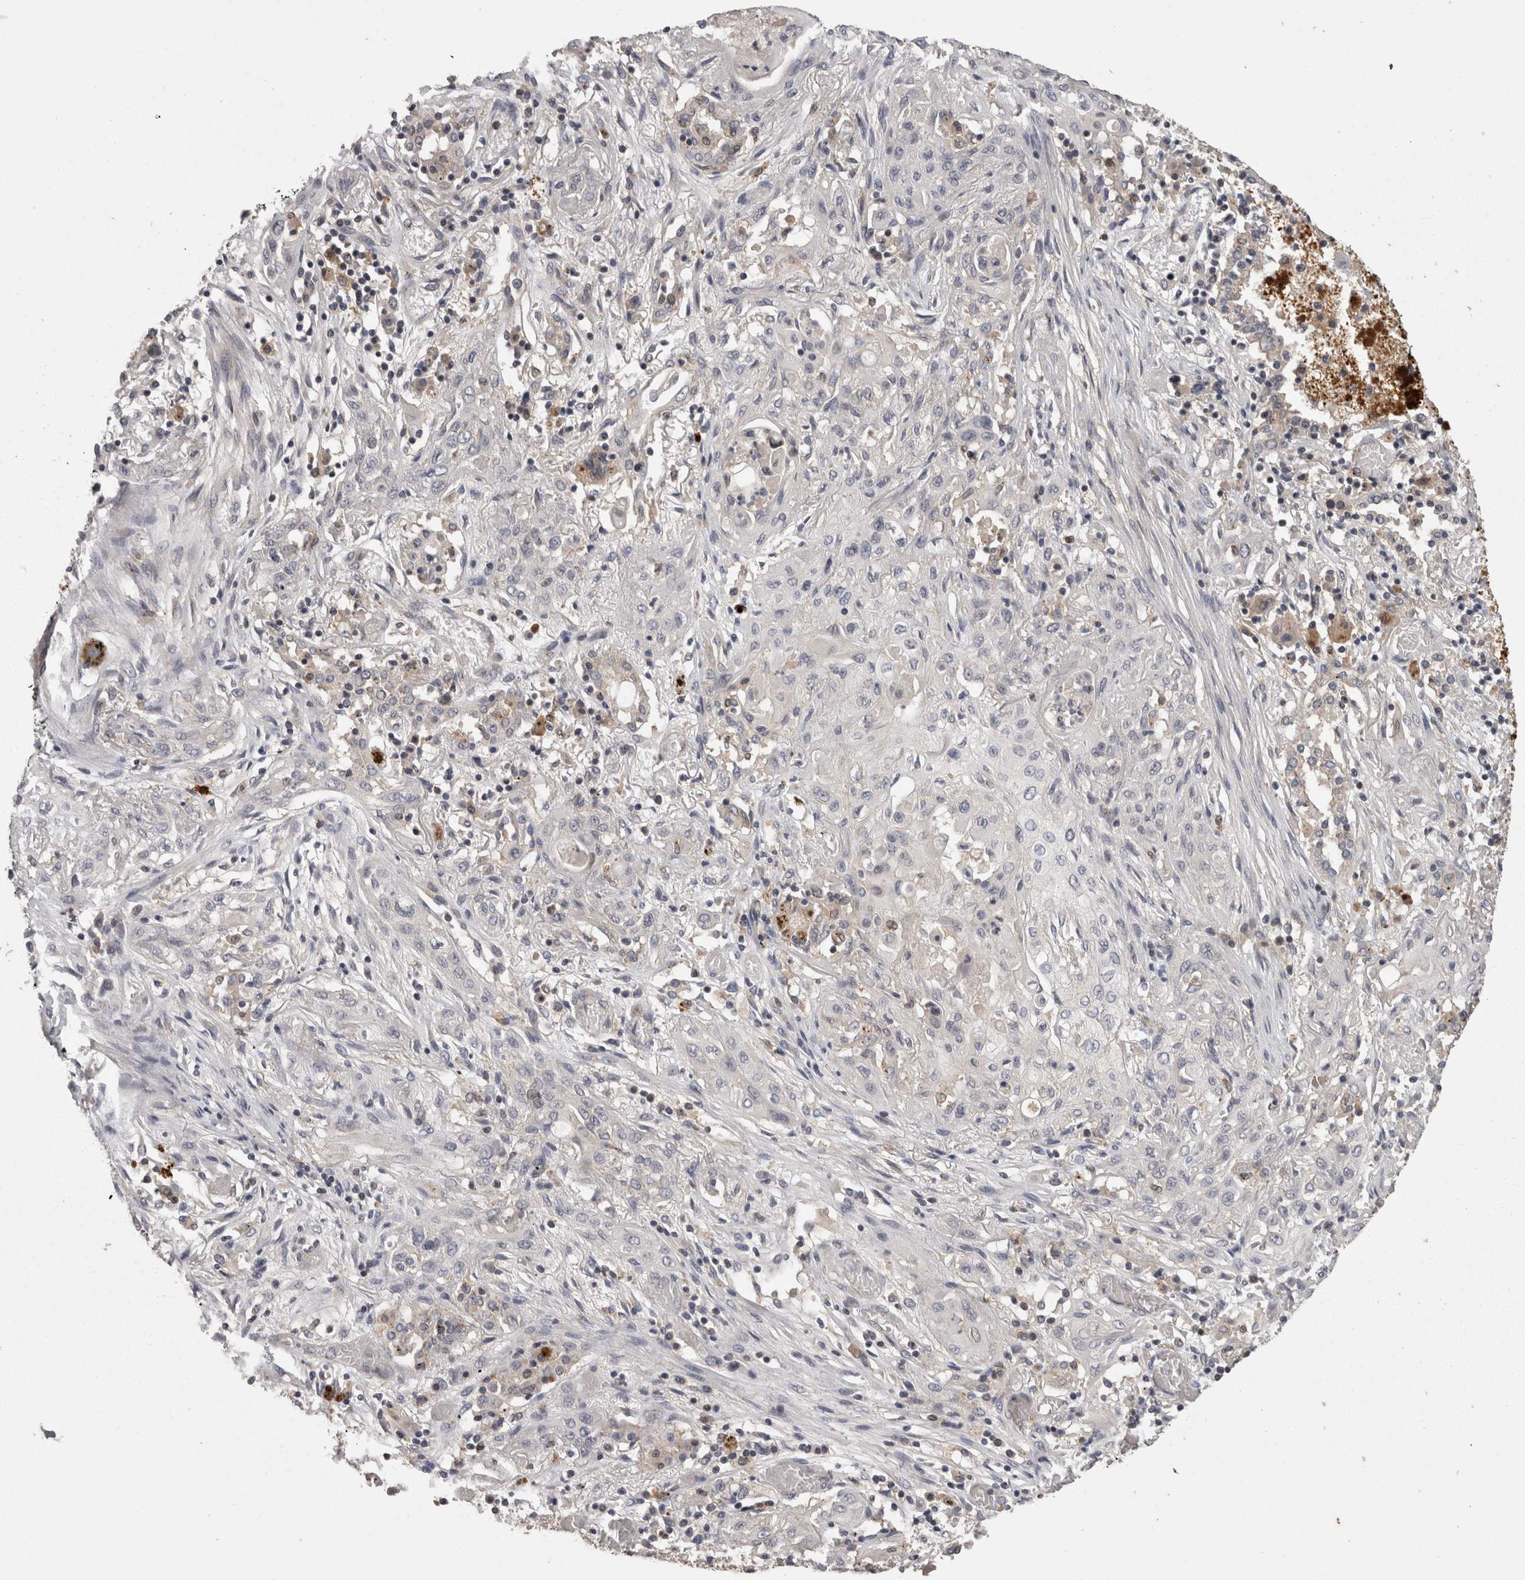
{"staining": {"intensity": "negative", "quantity": "none", "location": "none"}, "tissue": "lung cancer", "cell_type": "Tumor cells", "image_type": "cancer", "snomed": [{"axis": "morphology", "description": "Squamous cell carcinoma, NOS"}, {"axis": "topography", "description": "Lung"}], "caption": "Lung cancer was stained to show a protein in brown. There is no significant expression in tumor cells.", "gene": "PCM1", "patient": {"sex": "female", "age": 47}}